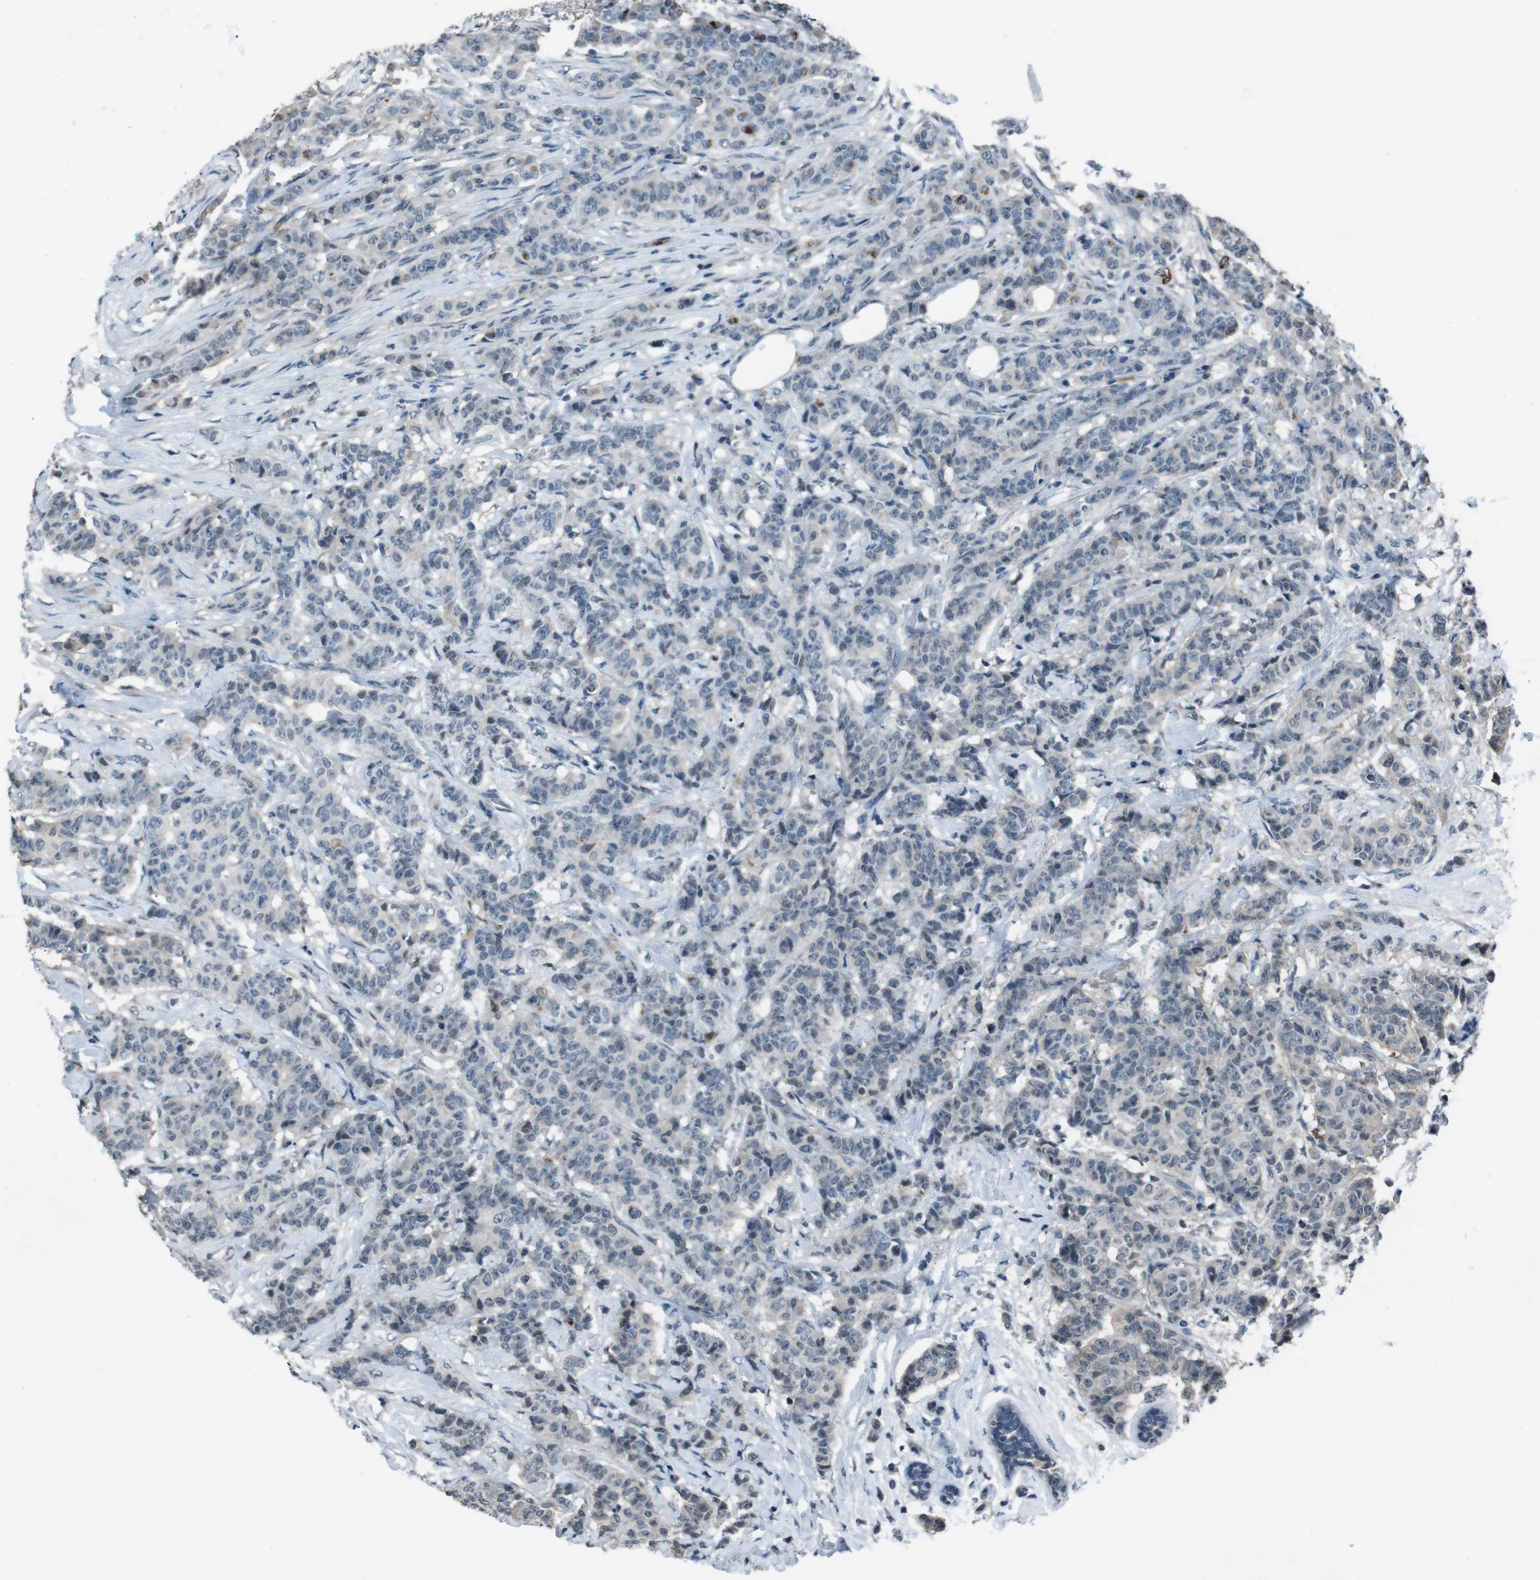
{"staining": {"intensity": "weak", "quantity": "<25%", "location": "cytoplasmic/membranous"}, "tissue": "breast cancer", "cell_type": "Tumor cells", "image_type": "cancer", "snomed": [{"axis": "morphology", "description": "Normal tissue, NOS"}, {"axis": "morphology", "description": "Duct carcinoma"}, {"axis": "topography", "description": "Breast"}], "caption": "A histopathology image of breast infiltrating ductal carcinoma stained for a protein displays no brown staining in tumor cells.", "gene": "UGT1A6", "patient": {"sex": "female", "age": 40}}